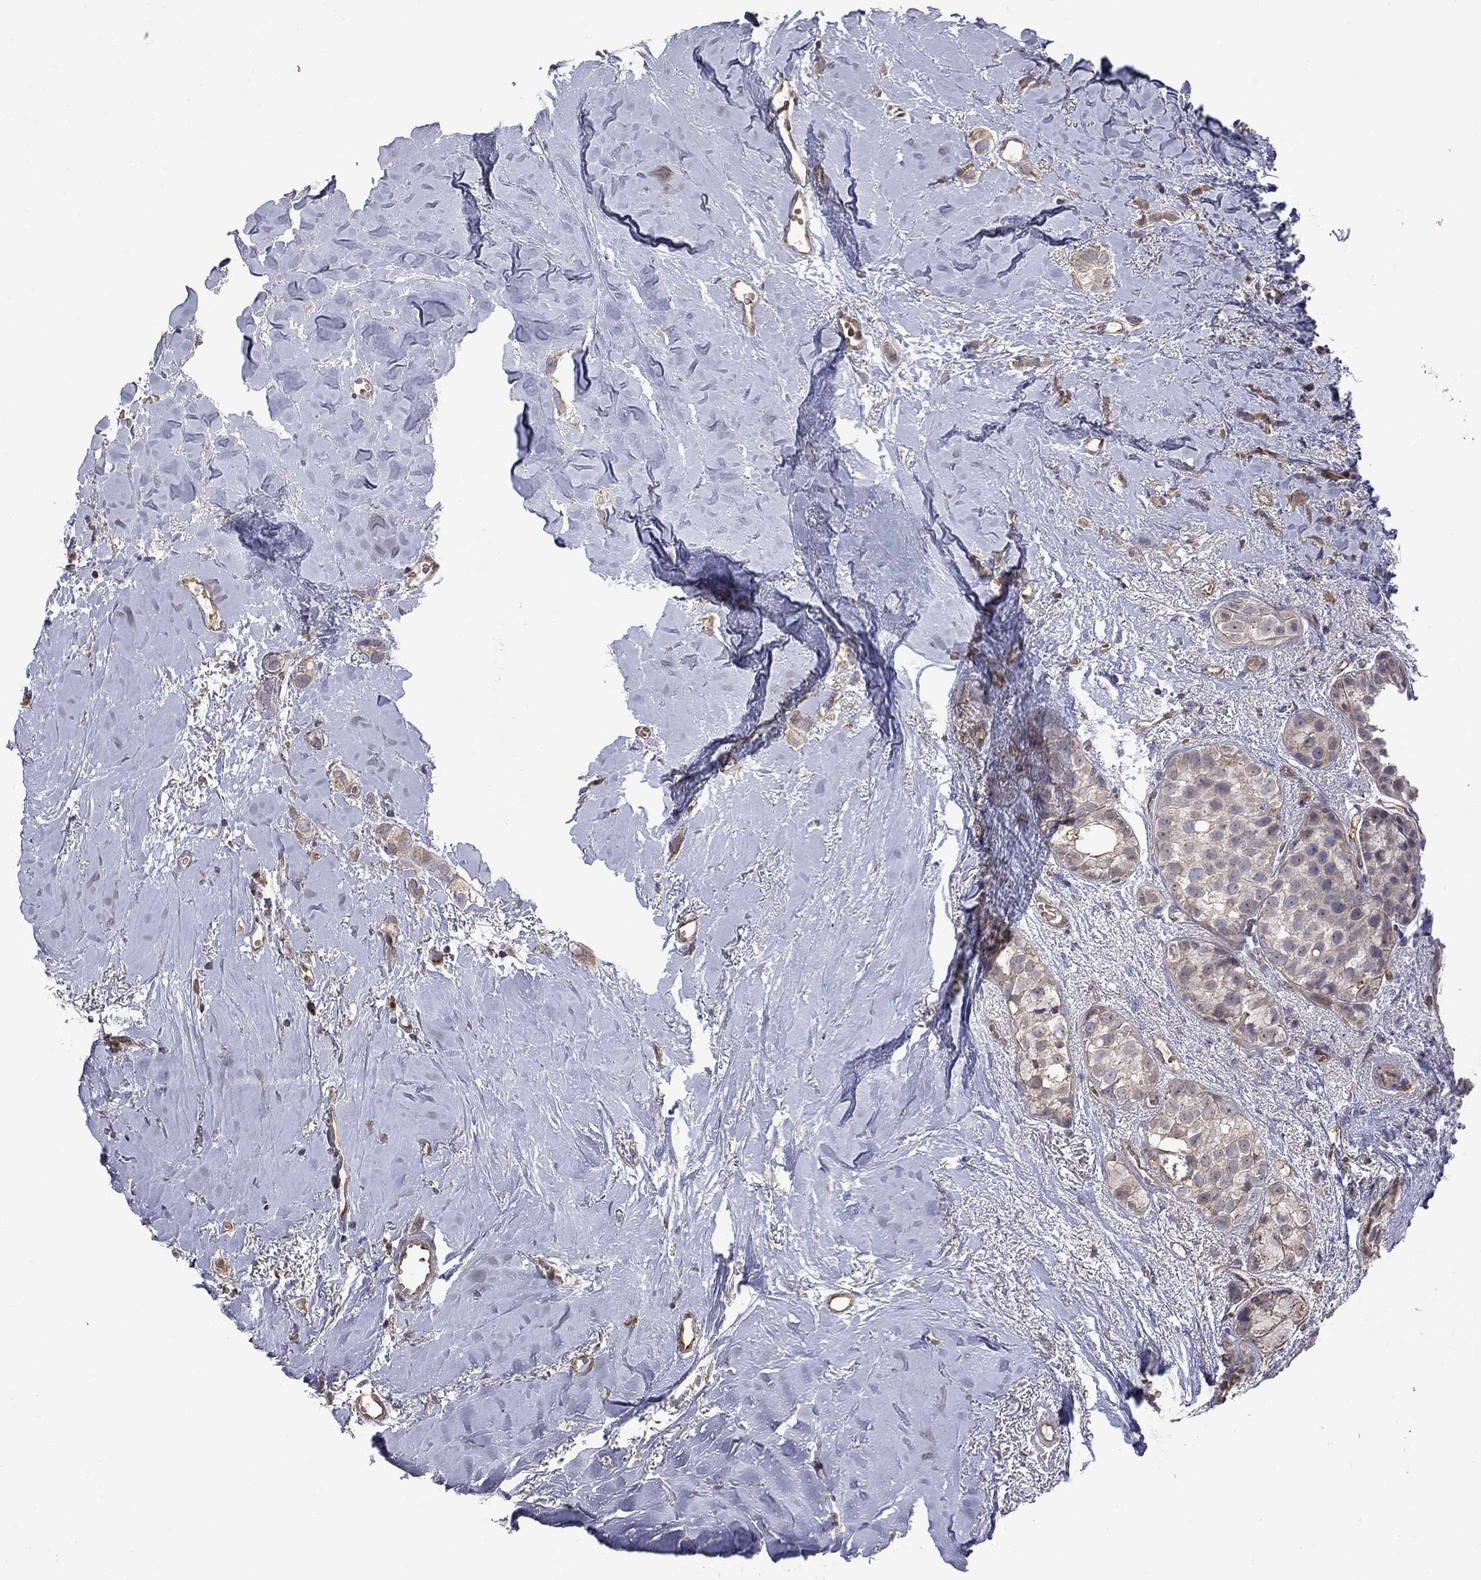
{"staining": {"intensity": "negative", "quantity": "none", "location": "none"}, "tissue": "breast cancer", "cell_type": "Tumor cells", "image_type": "cancer", "snomed": [{"axis": "morphology", "description": "Duct carcinoma"}, {"axis": "topography", "description": "Breast"}], "caption": "The histopathology image shows no significant positivity in tumor cells of breast cancer (invasive ductal carcinoma).", "gene": "ABI3", "patient": {"sex": "female", "age": 85}}